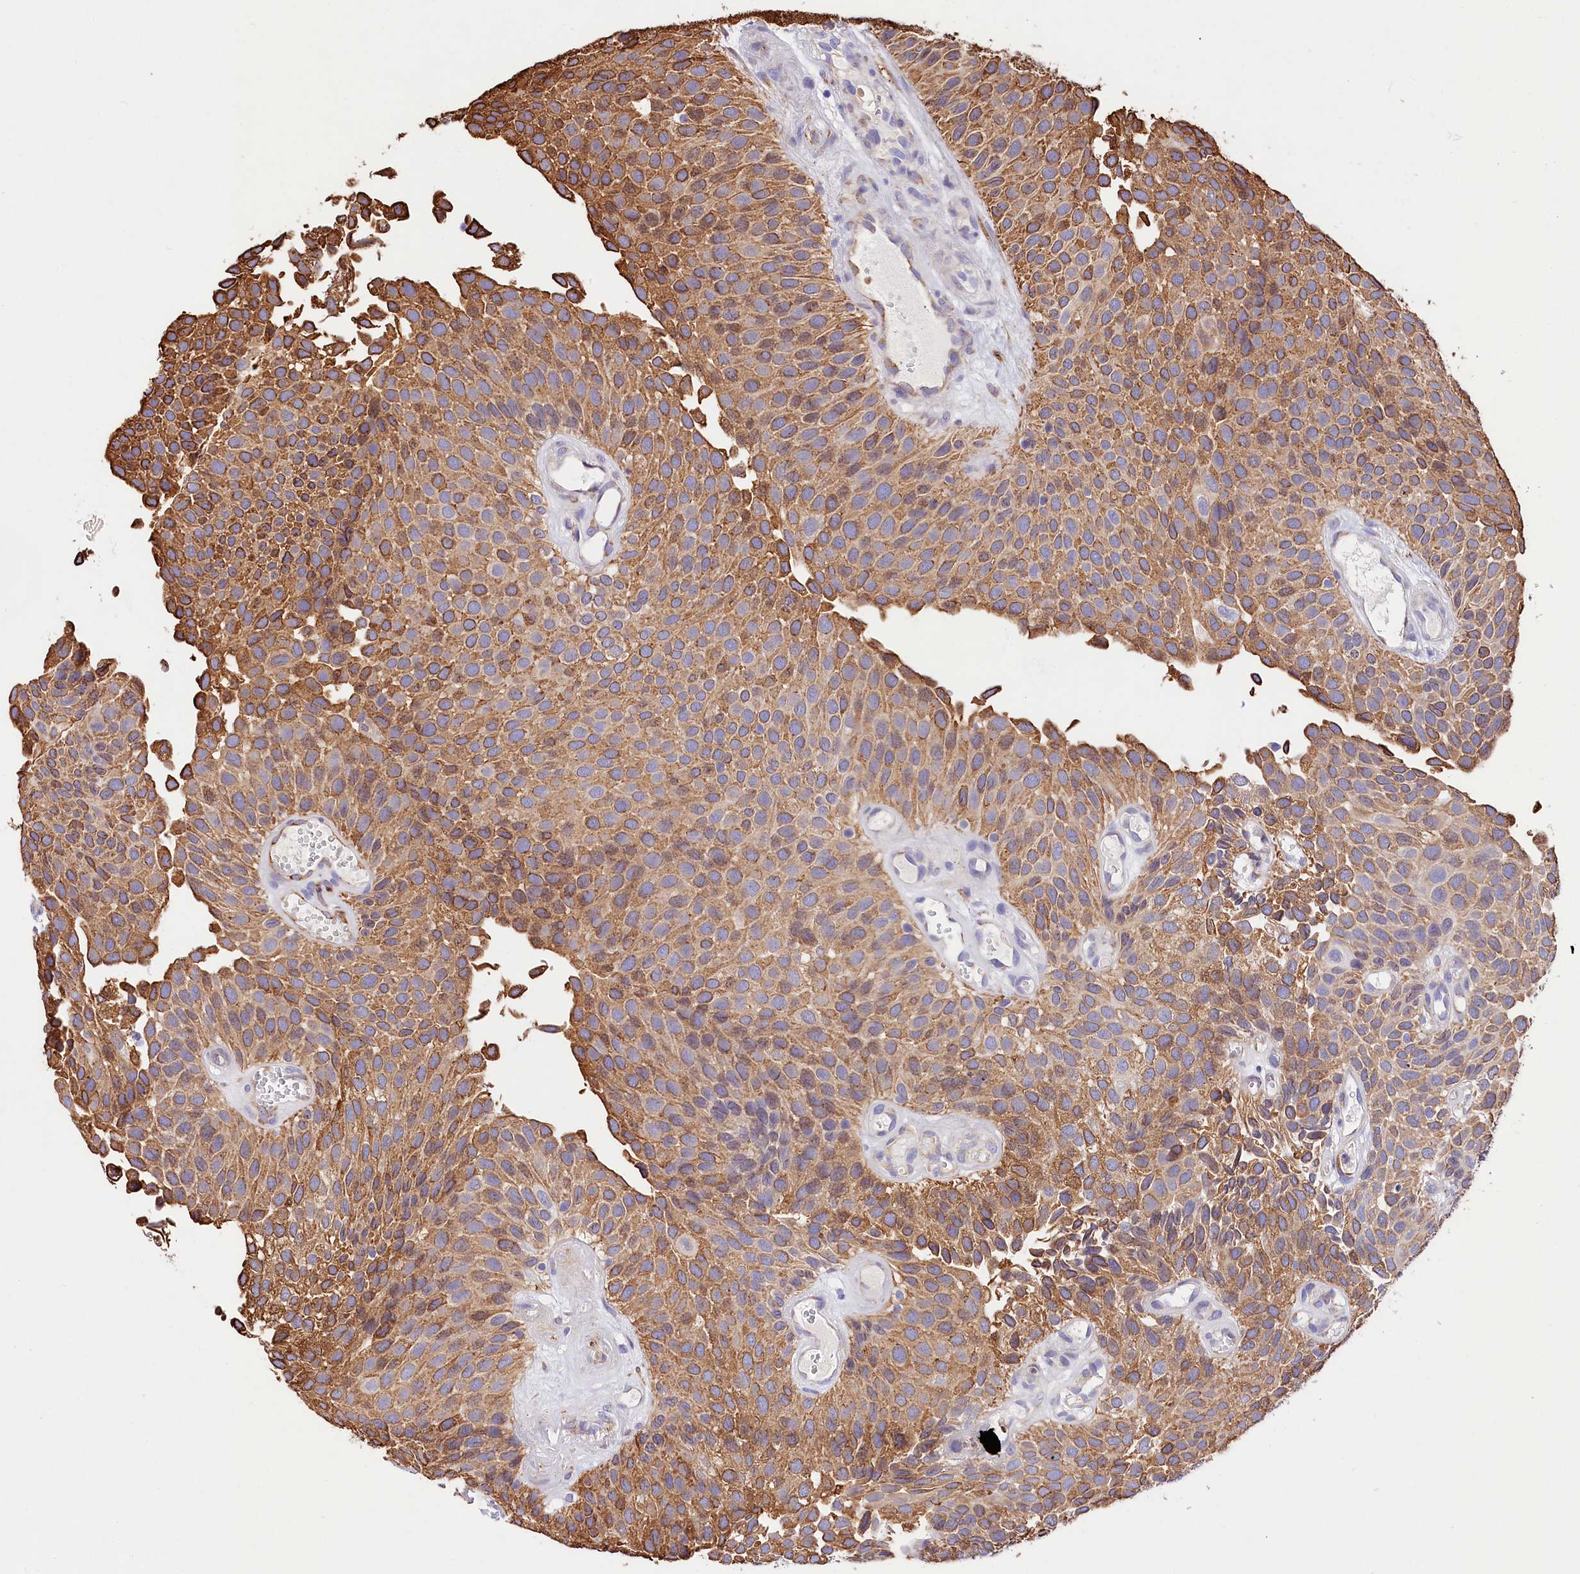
{"staining": {"intensity": "moderate", "quantity": ">75%", "location": "cytoplasmic/membranous"}, "tissue": "urothelial cancer", "cell_type": "Tumor cells", "image_type": "cancer", "snomed": [{"axis": "morphology", "description": "Urothelial carcinoma, Low grade"}, {"axis": "topography", "description": "Urinary bladder"}], "caption": "Immunohistochemical staining of human low-grade urothelial carcinoma shows medium levels of moderate cytoplasmic/membranous protein positivity in about >75% of tumor cells. (DAB IHC, brown staining for protein, blue staining for nuclei).", "gene": "ITGA1", "patient": {"sex": "male", "age": 89}}